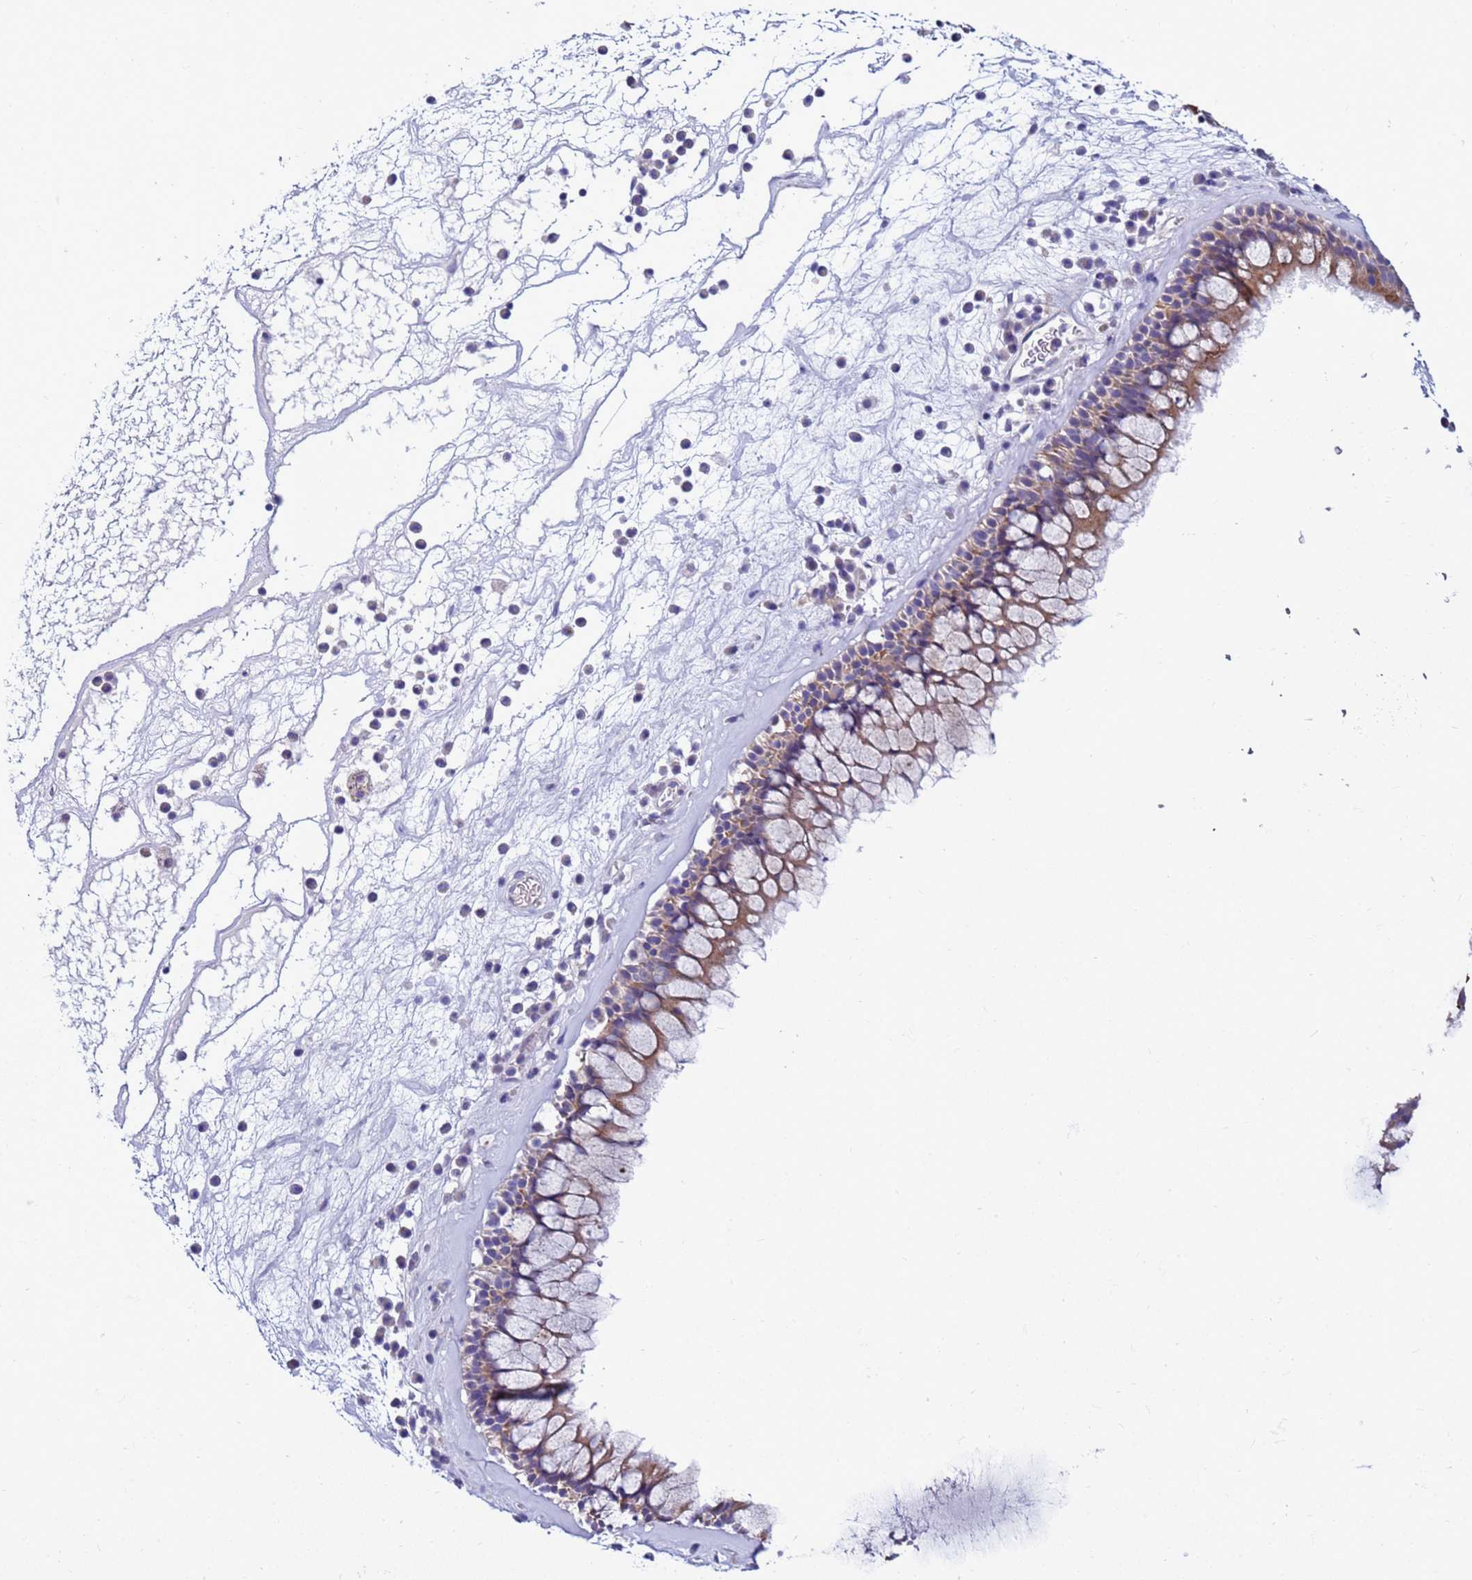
{"staining": {"intensity": "moderate", "quantity": ">75%", "location": "cytoplasmic/membranous"}, "tissue": "nasopharynx", "cell_type": "Respiratory epithelial cells", "image_type": "normal", "snomed": [{"axis": "morphology", "description": "Normal tissue, NOS"}, {"axis": "morphology", "description": "Inflammation, NOS"}, {"axis": "topography", "description": "Nasopharynx"}], "caption": "Protein staining displays moderate cytoplasmic/membranous staining in about >75% of respiratory epithelial cells in unremarkable nasopharynx.", "gene": "NAT1", "patient": {"sex": "male", "age": 70}}